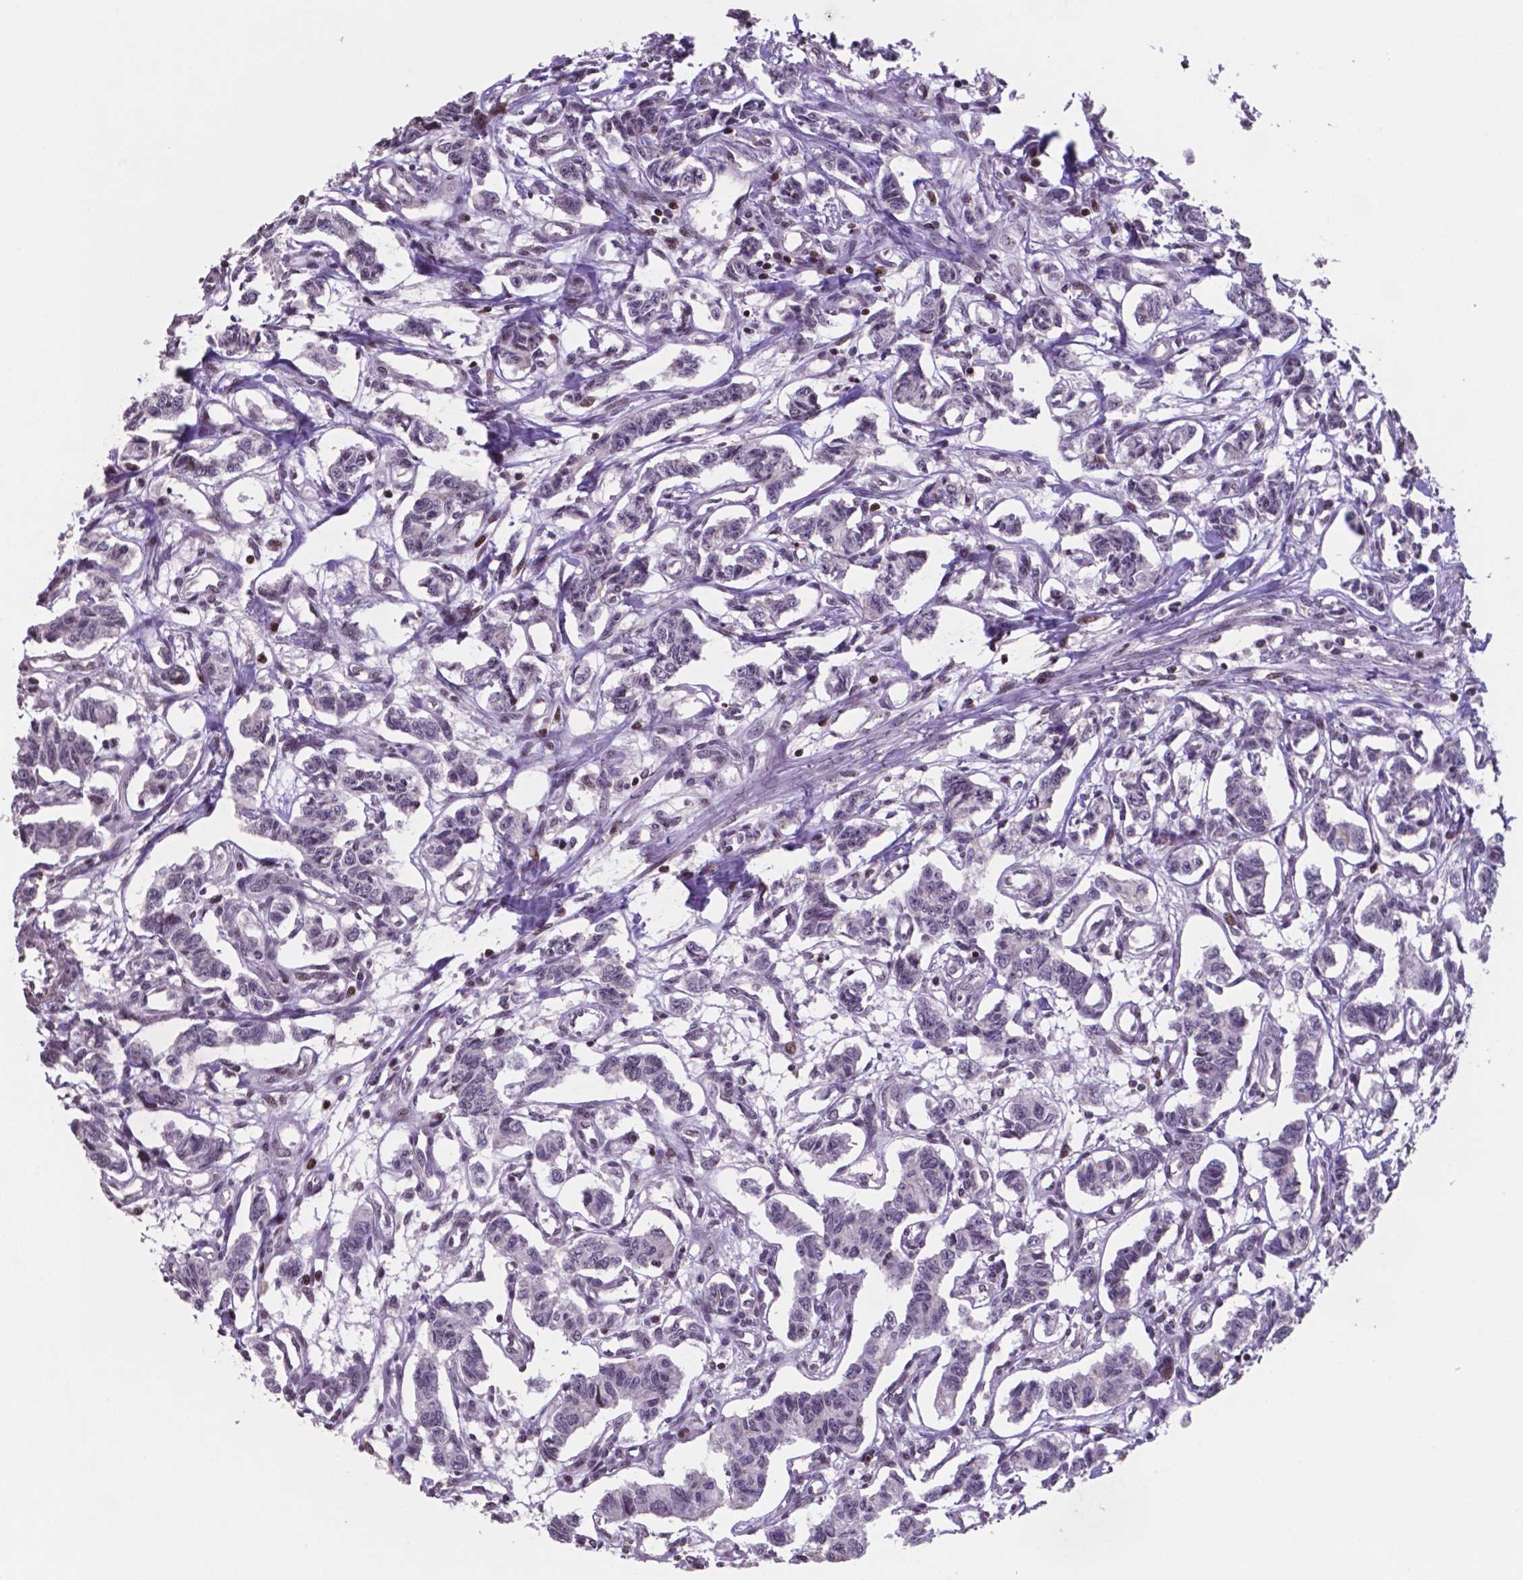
{"staining": {"intensity": "negative", "quantity": "none", "location": "none"}, "tissue": "carcinoid", "cell_type": "Tumor cells", "image_type": "cancer", "snomed": [{"axis": "morphology", "description": "Carcinoid, malignant, NOS"}, {"axis": "topography", "description": "Kidney"}], "caption": "This is an IHC image of human carcinoid. There is no expression in tumor cells.", "gene": "MLC1", "patient": {"sex": "female", "age": 41}}